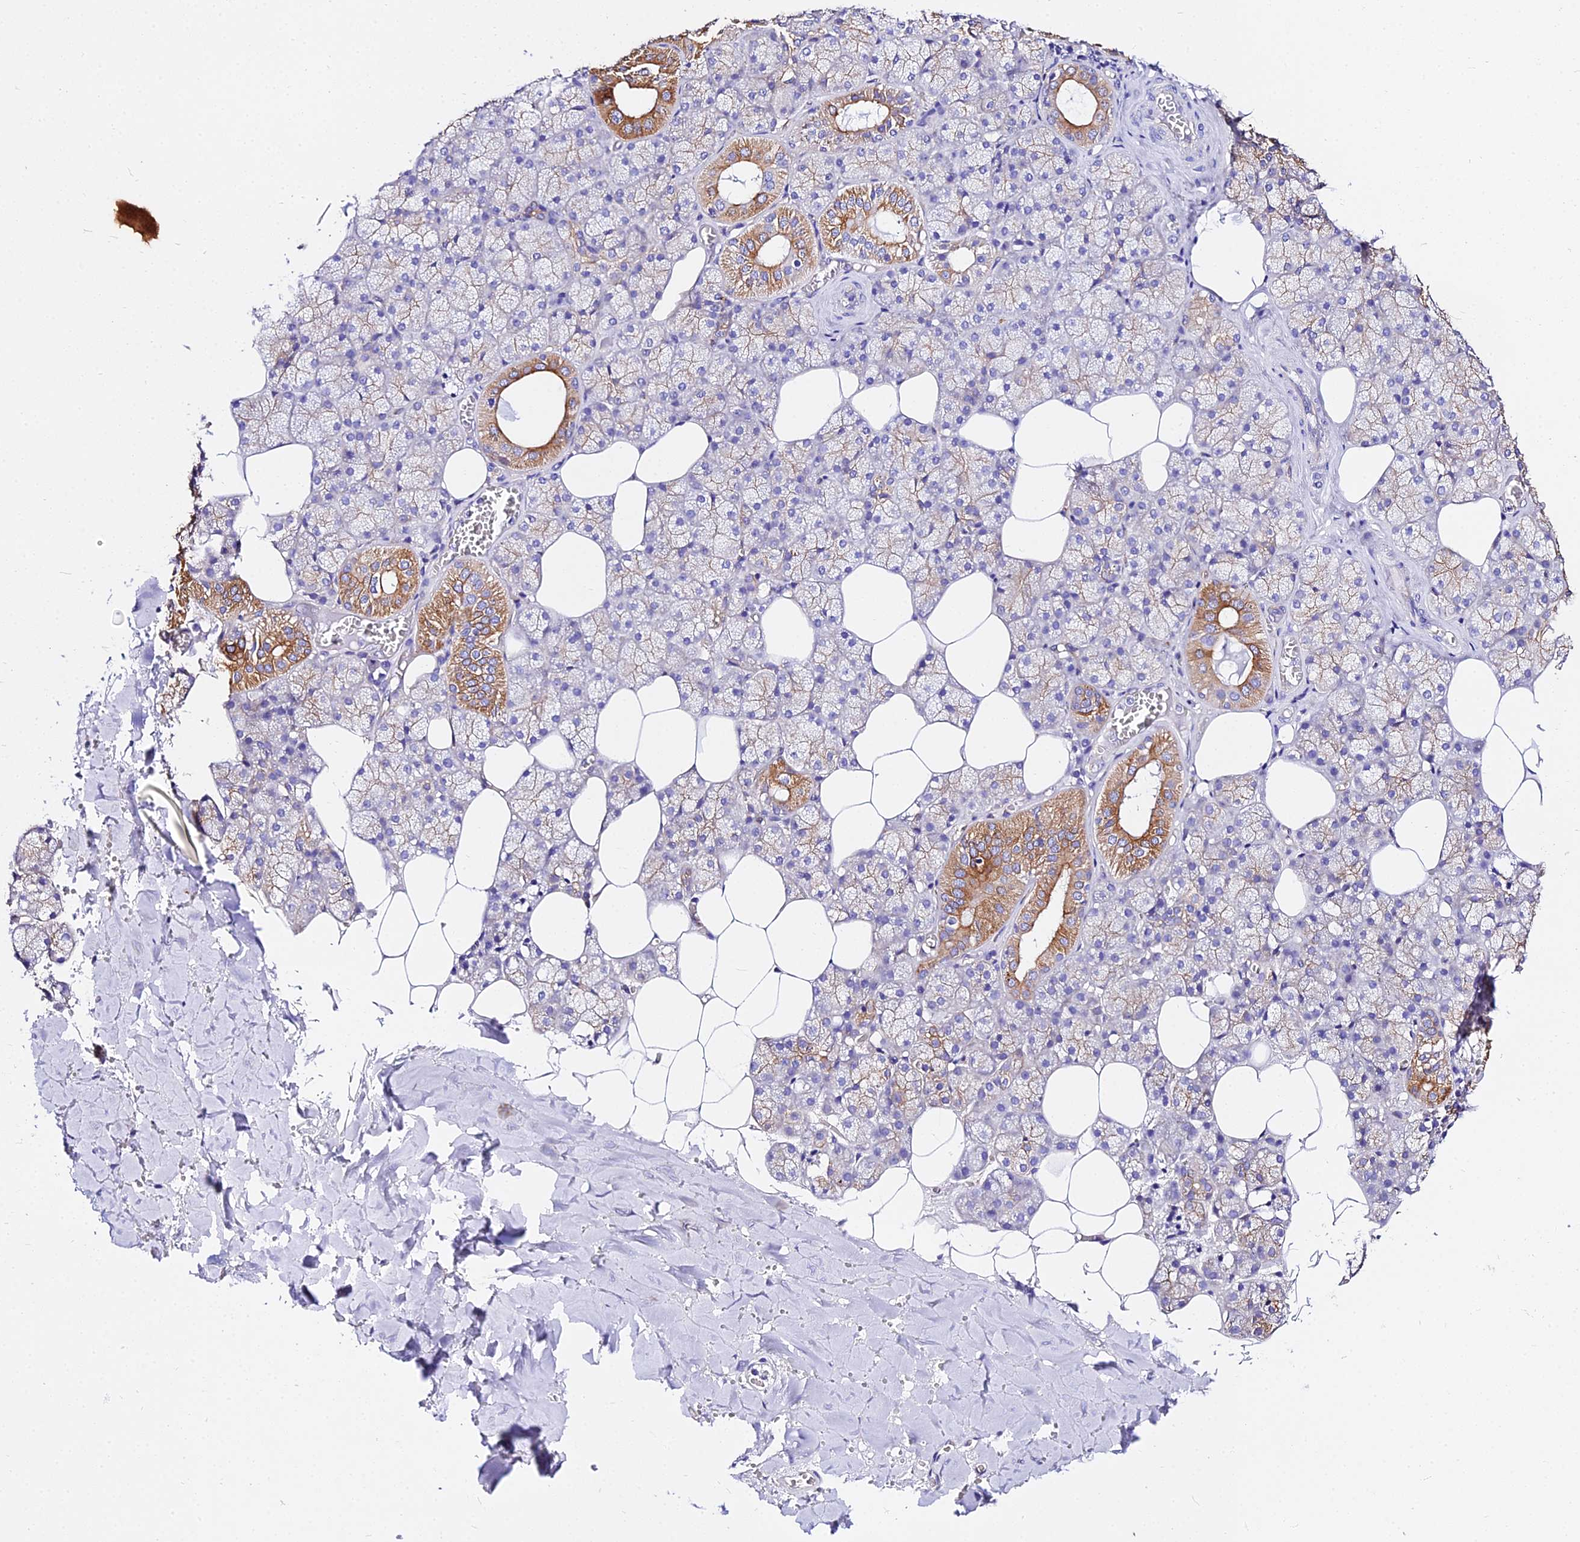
{"staining": {"intensity": "moderate", "quantity": "25%-75%", "location": "cytoplasmic/membranous"}, "tissue": "salivary gland", "cell_type": "Glandular cells", "image_type": "normal", "snomed": [{"axis": "morphology", "description": "Normal tissue, NOS"}, {"axis": "topography", "description": "Salivary gland"}], "caption": "Salivary gland stained with DAB (3,3'-diaminobenzidine) IHC displays medium levels of moderate cytoplasmic/membranous expression in approximately 25%-75% of glandular cells. The protein is shown in brown color, while the nuclei are stained blue.", "gene": "DAW1", "patient": {"sex": "male", "age": 62}}